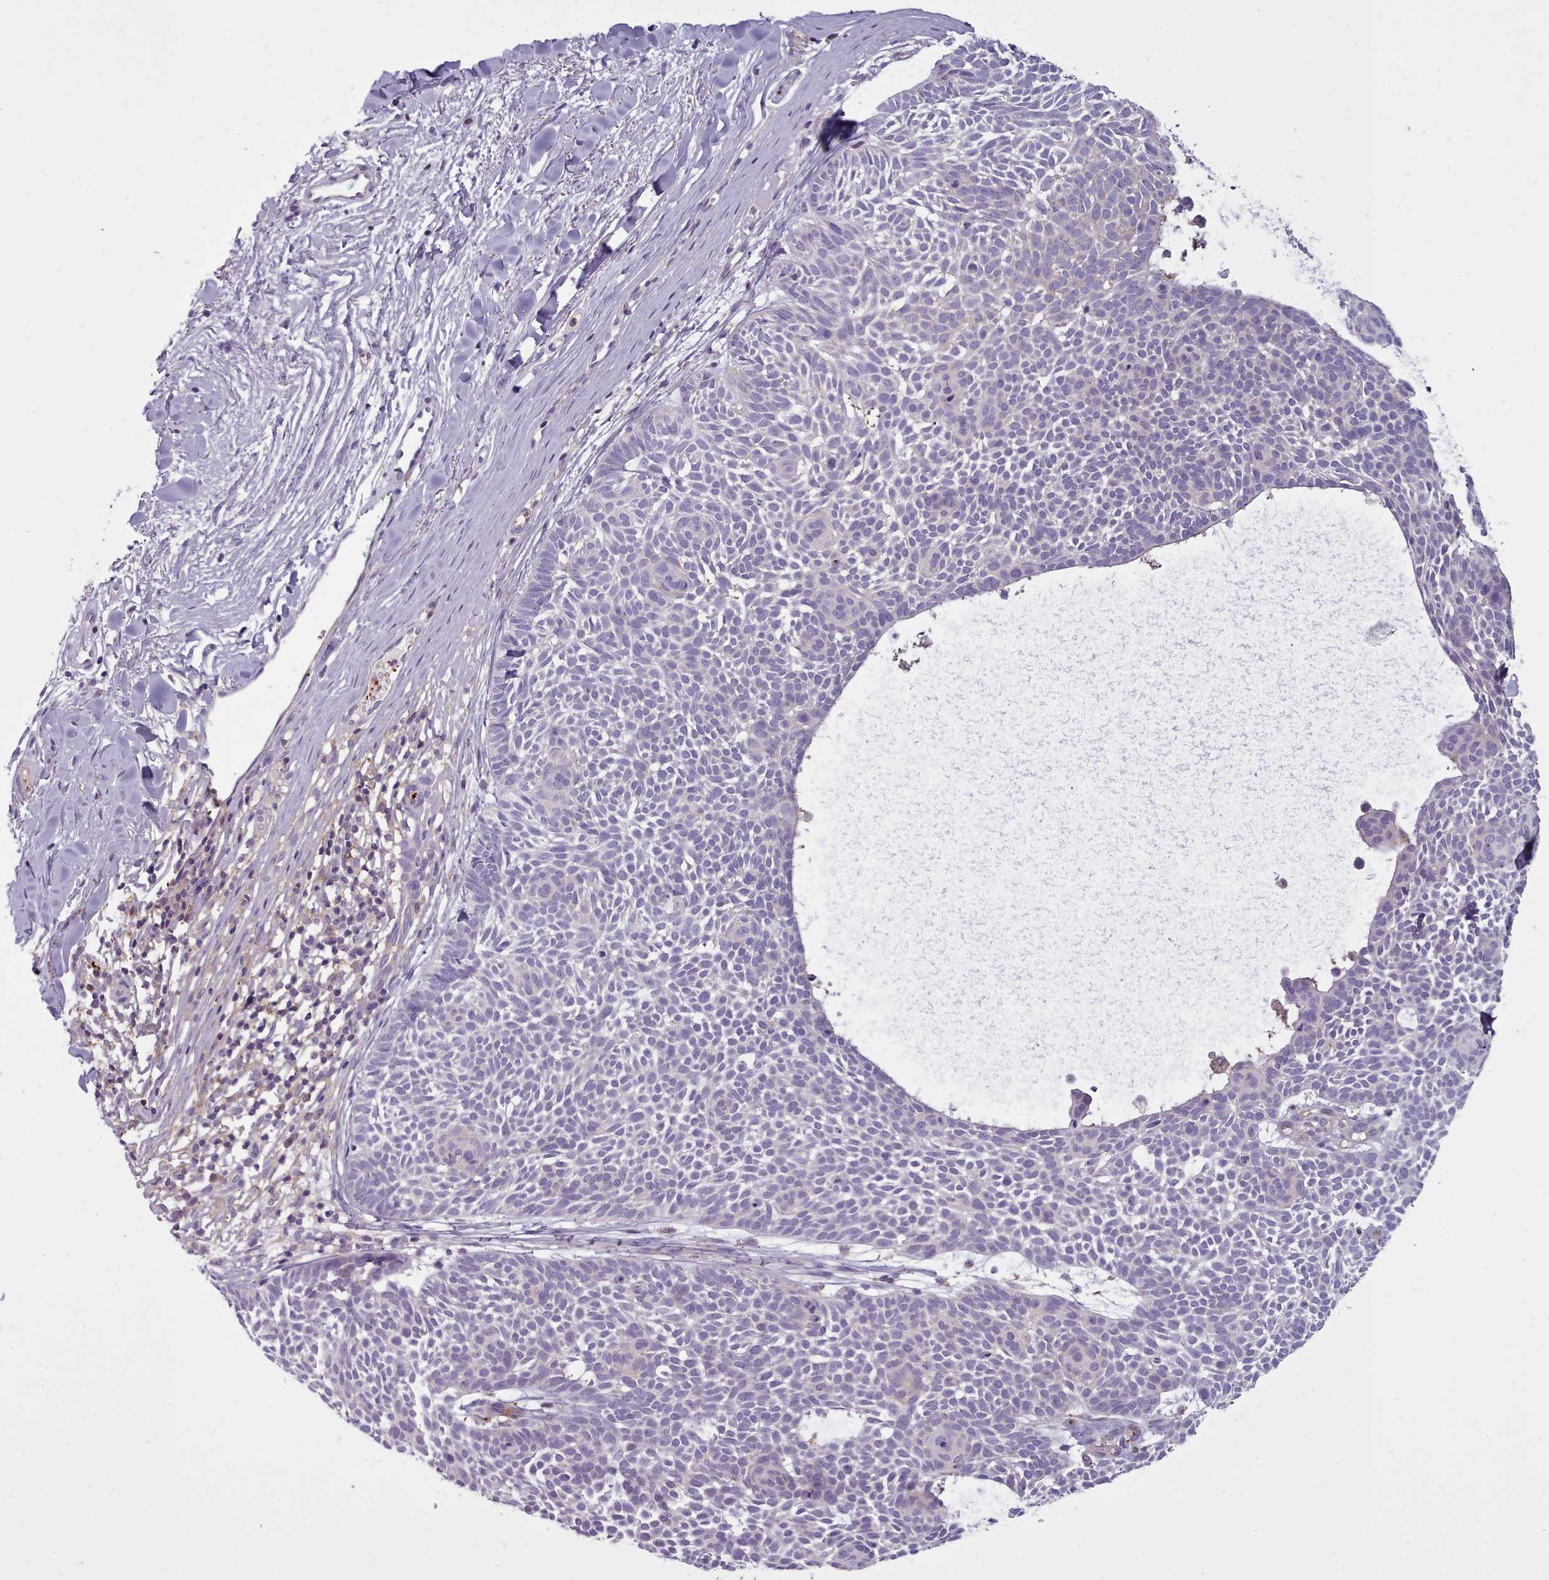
{"staining": {"intensity": "negative", "quantity": "none", "location": "none"}, "tissue": "skin cancer", "cell_type": "Tumor cells", "image_type": "cancer", "snomed": [{"axis": "morphology", "description": "Basal cell carcinoma"}, {"axis": "topography", "description": "Skin"}], "caption": "Immunohistochemistry of human basal cell carcinoma (skin) exhibits no positivity in tumor cells.", "gene": "NDST2", "patient": {"sex": "male", "age": 61}}